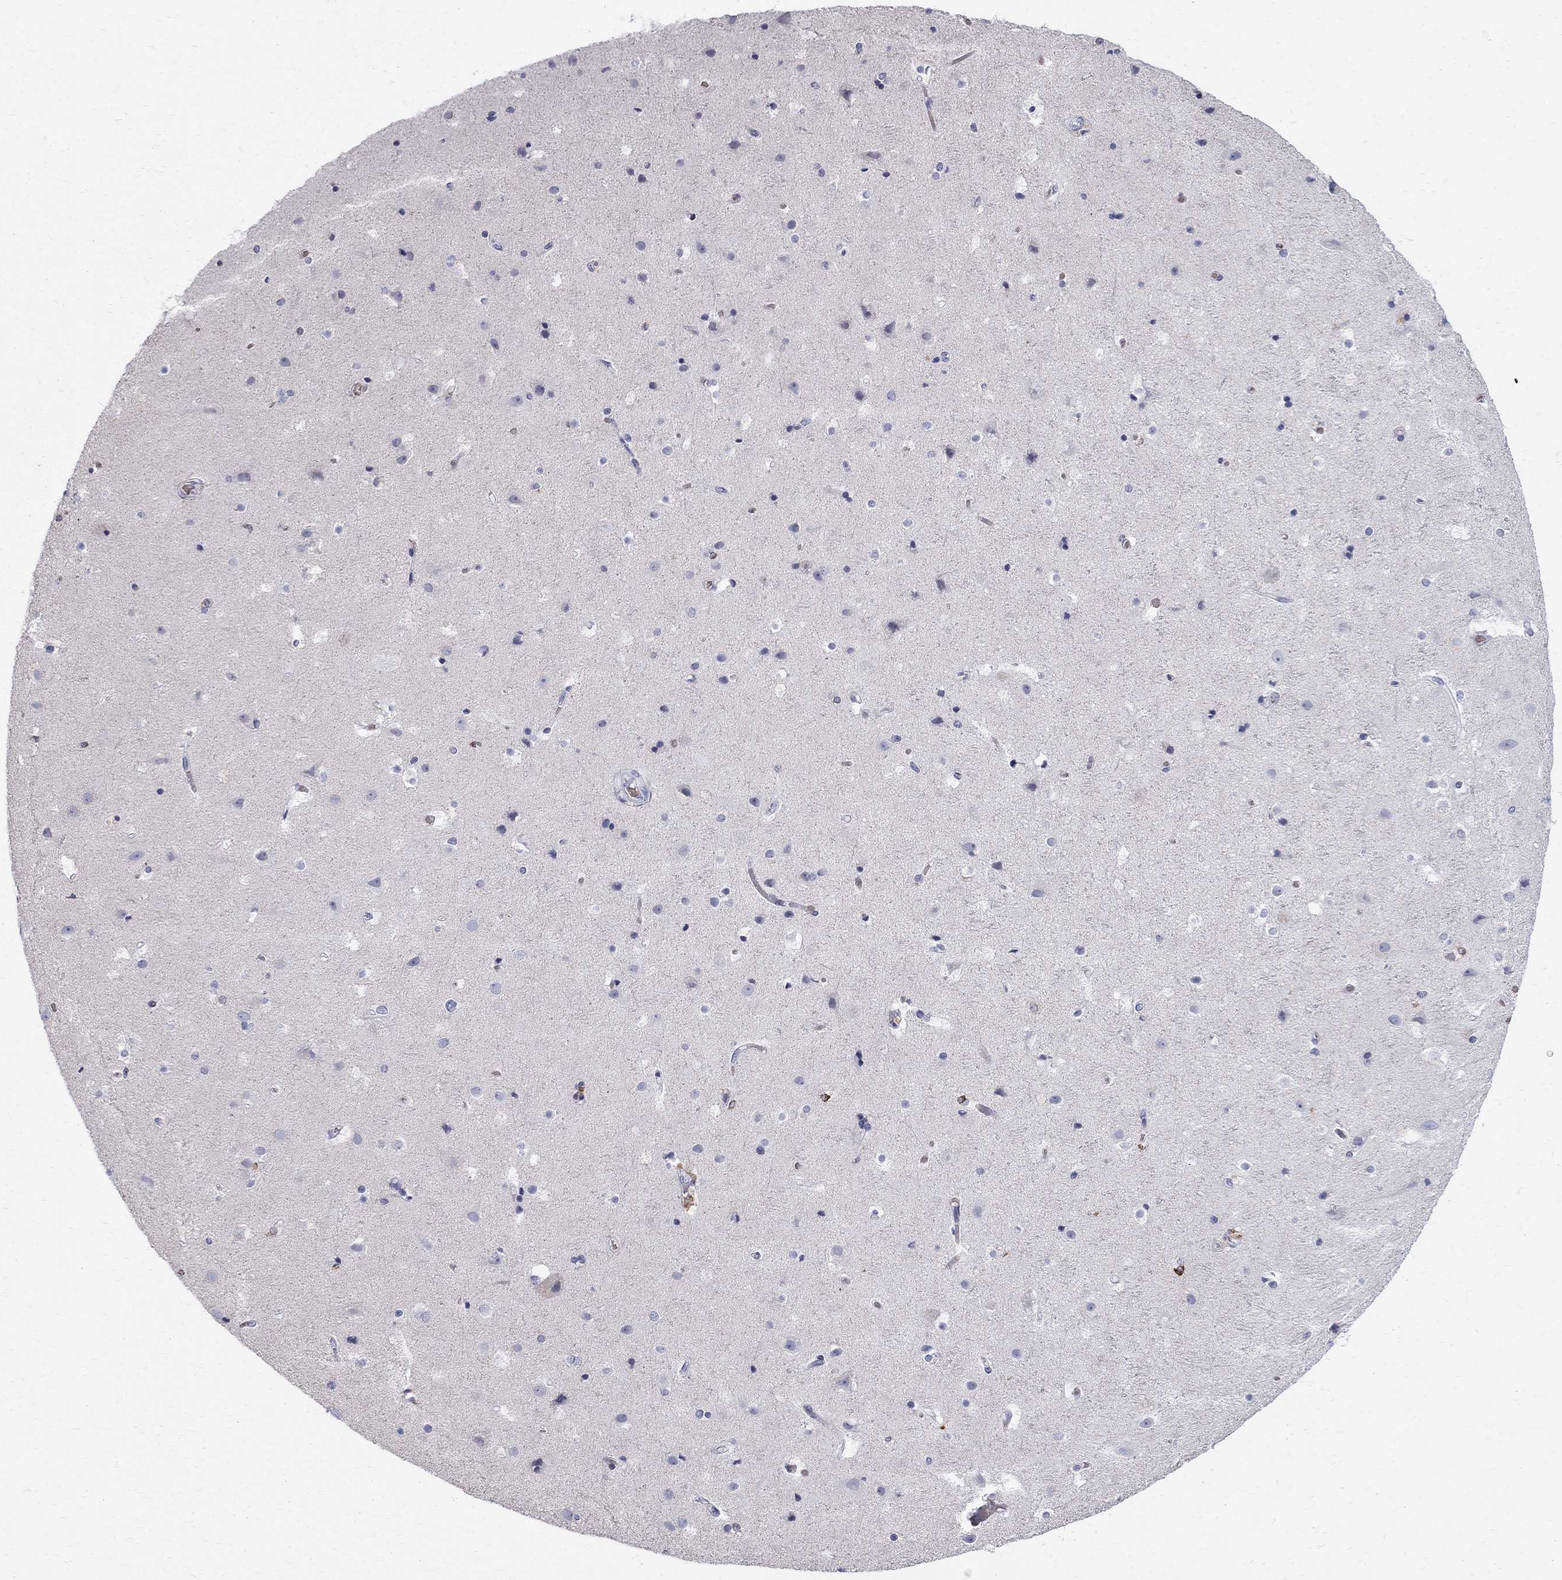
{"staining": {"intensity": "negative", "quantity": "none", "location": "none"}, "tissue": "cerebral cortex", "cell_type": "Endothelial cells", "image_type": "normal", "snomed": [{"axis": "morphology", "description": "Normal tissue, NOS"}, {"axis": "topography", "description": "Cerebral cortex"}], "caption": "Immunohistochemistry of benign cerebral cortex reveals no positivity in endothelial cells.", "gene": "AGER", "patient": {"sex": "female", "age": 52}}